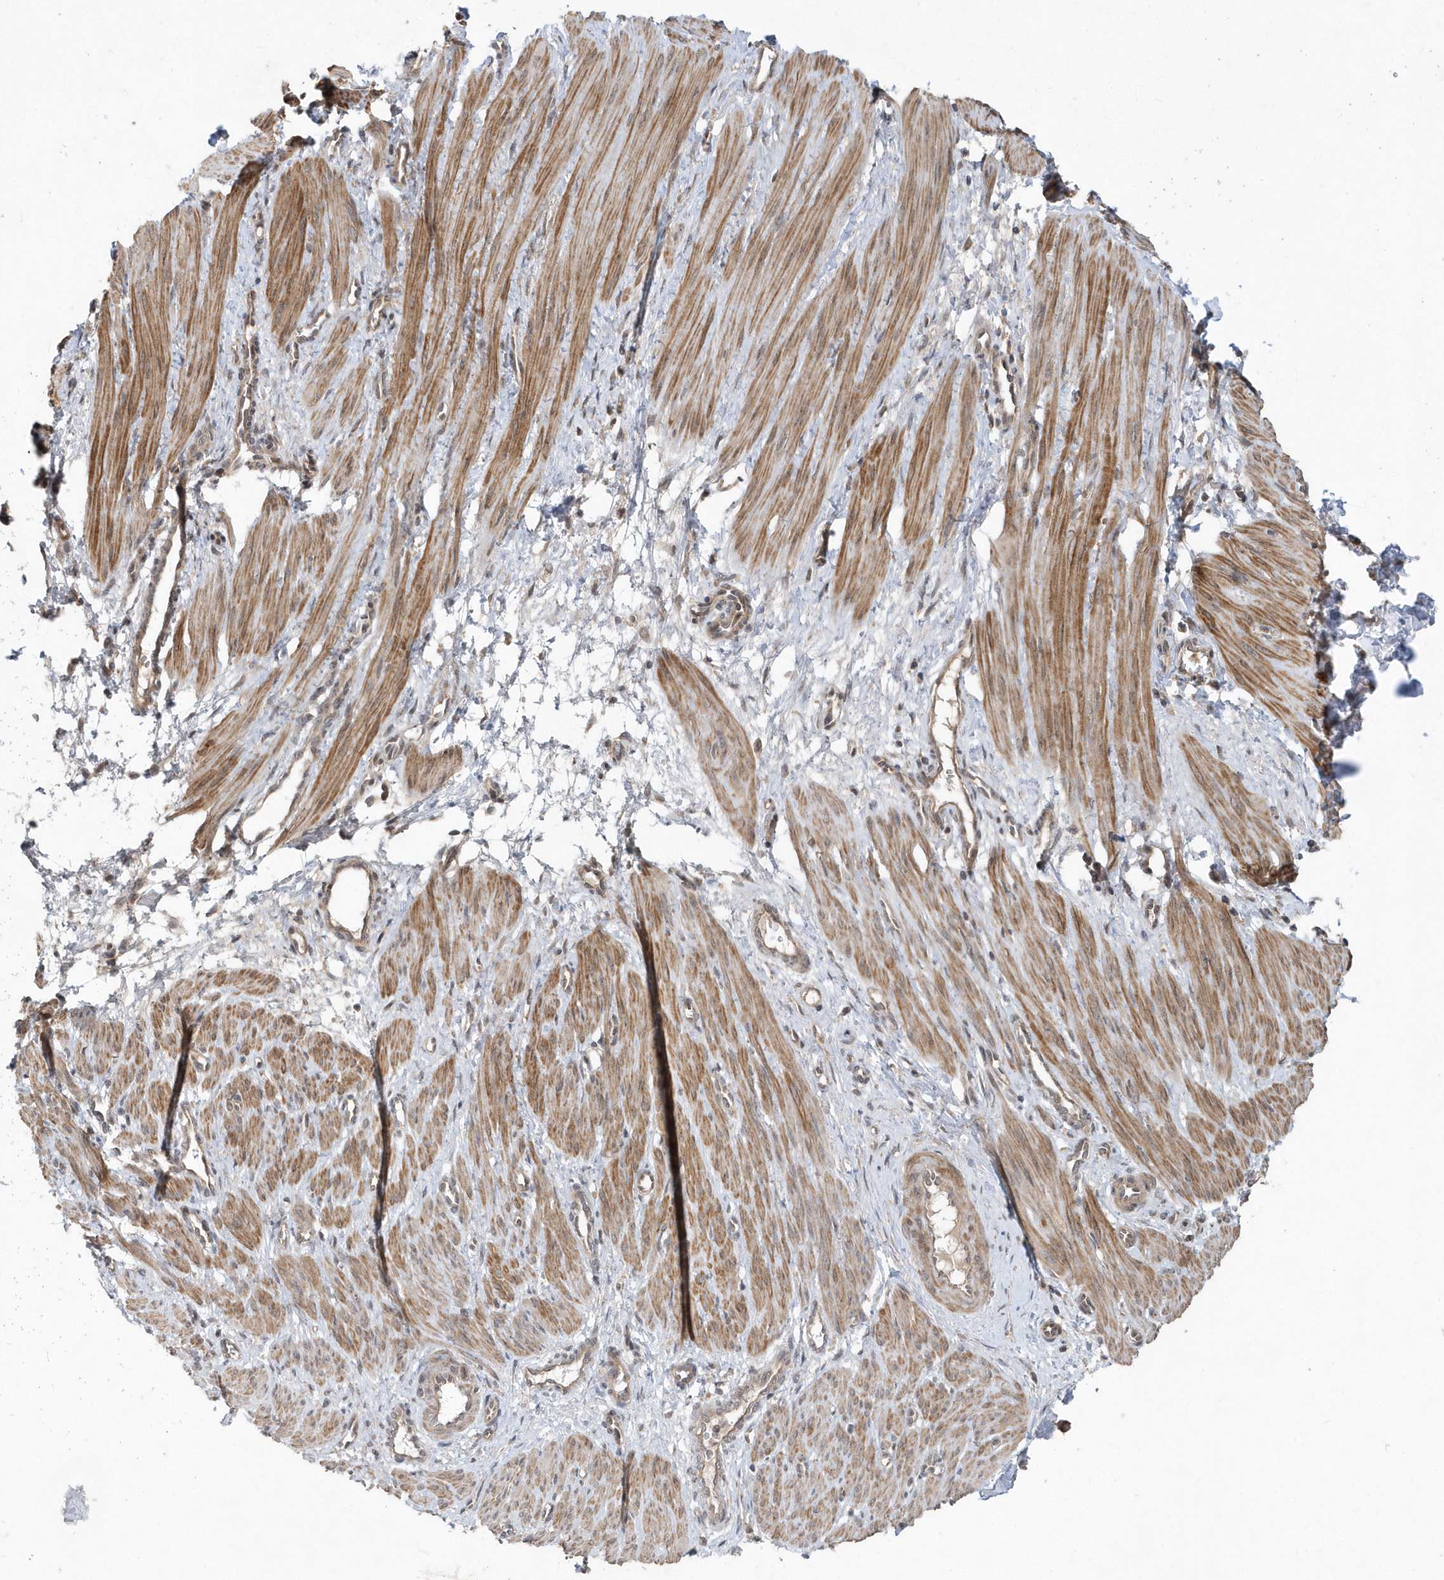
{"staining": {"intensity": "moderate", "quantity": ">75%", "location": "cytoplasmic/membranous"}, "tissue": "smooth muscle", "cell_type": "Smooth muscle cells", "image_type": "normal", "snomed": [{"axis": "morphology", "description": "Normal tissue, NOS"}, {"axis": "topography", "description": "Endometrium"}], "caption": "The histopathology image exhibits staining of benign smooth muscle, revealing moderate cytoplasmic/membranous protein positivity (brown color) within smooth muscle cells. (Brightfield microscopy of DAB IHC at high magnification).", "gene": "MXI1", "patient": {"sex": "female", "age": 33}}